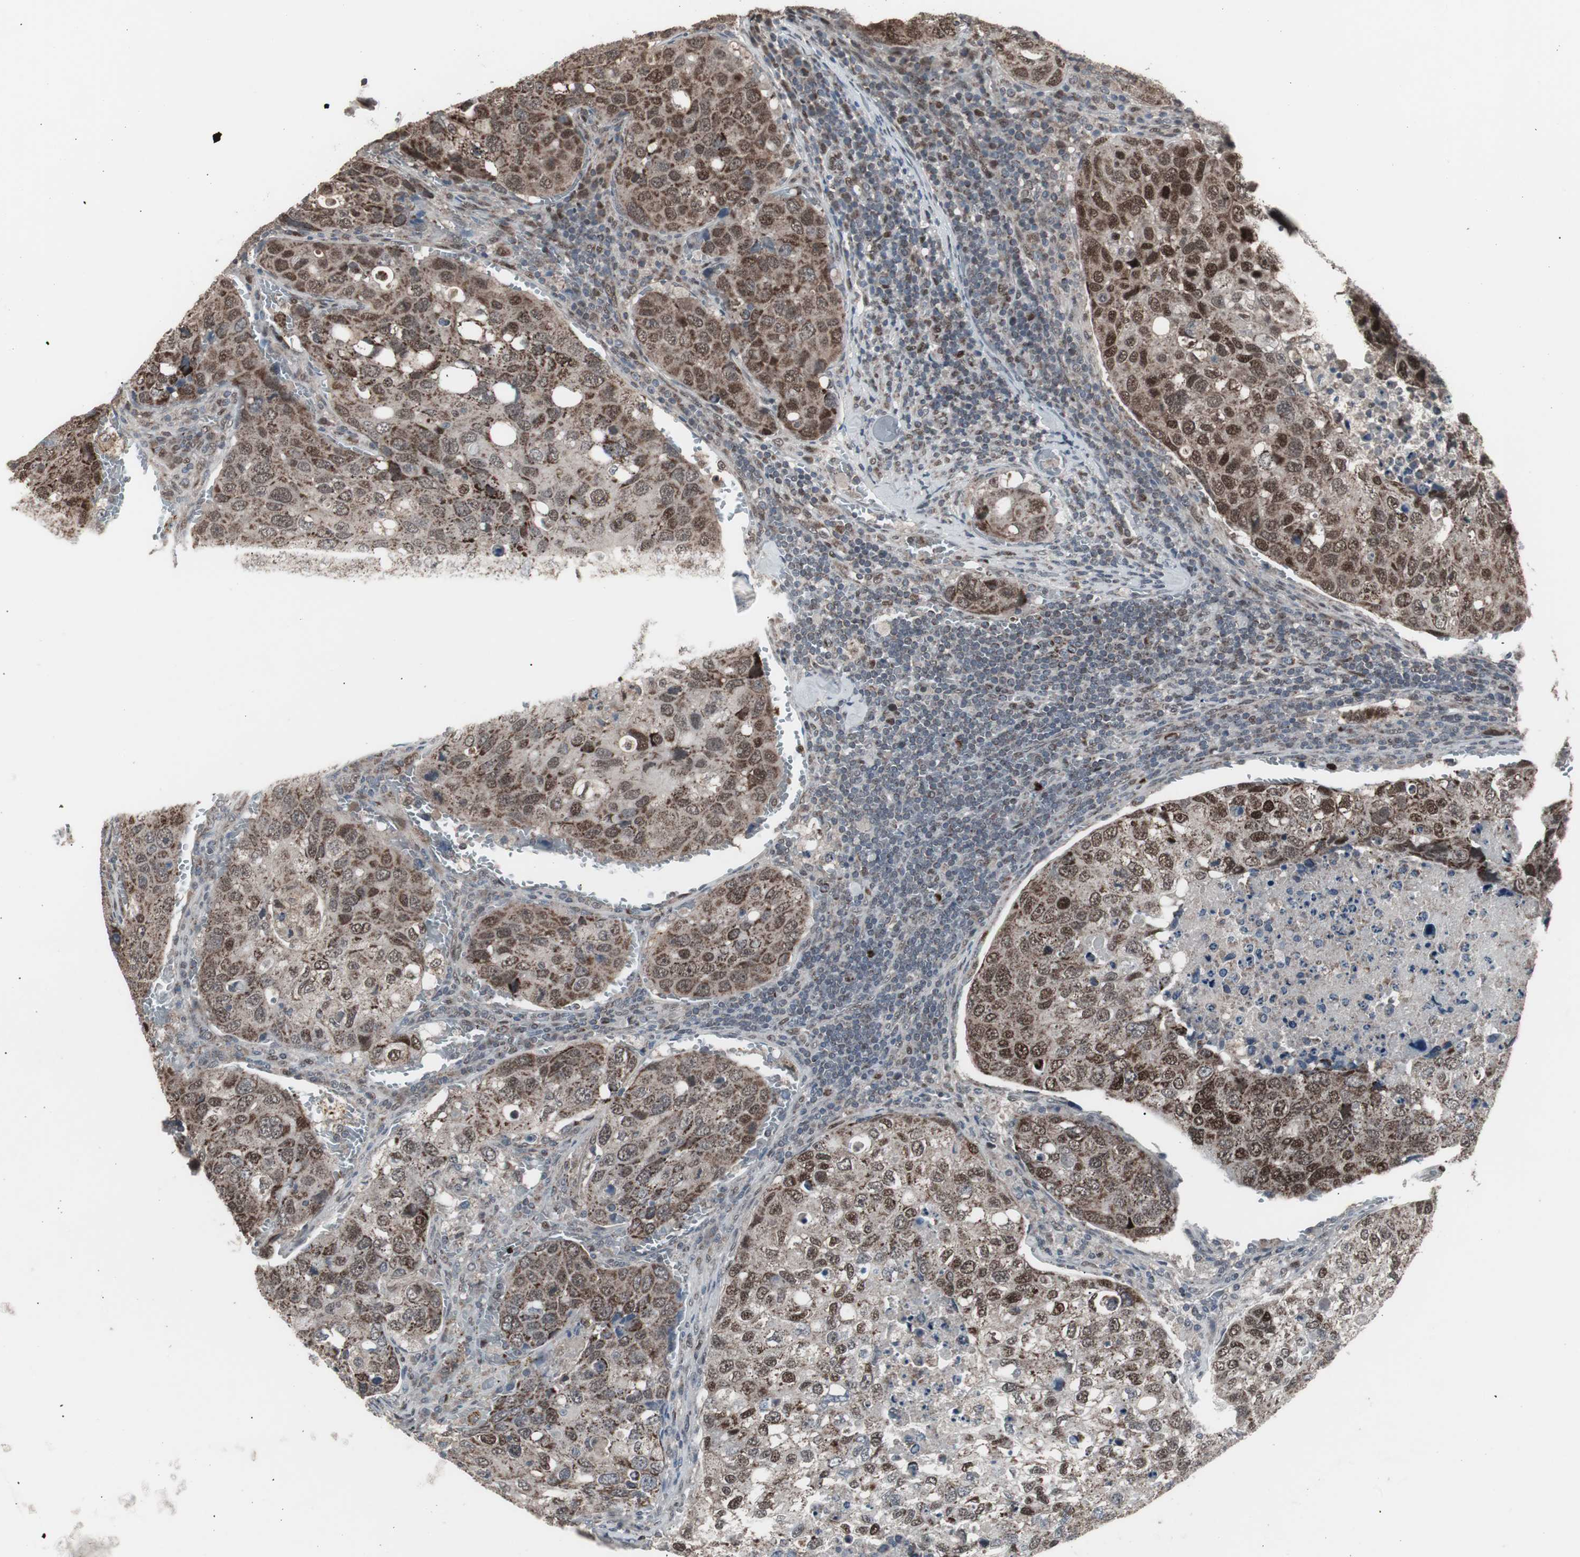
{"staining": {"intensity": "moderate", "quantity": ">75%", "location": "cytoplasmic/membranous,nuclear"}, "tissue": "urothelial cancer", "cell_type": "Tumor cells", "image_type": "cancer", "snomed": [{"axis": "morphology", "description": "Urothelial carcinoma, High grade"}, {"axis": "topography", "description": "Lymph node"}, {"axis": "topography", "description": "Urinary bladder"}], "caption": "Urothelial cancer stained with a brown dye demonstrates moderate cytoplasmic/membranous and nuclear positive expression in approximately >75% of tumor cells.", "gene": "RXRA", "patient": {"sex": "male", "age": 51}}